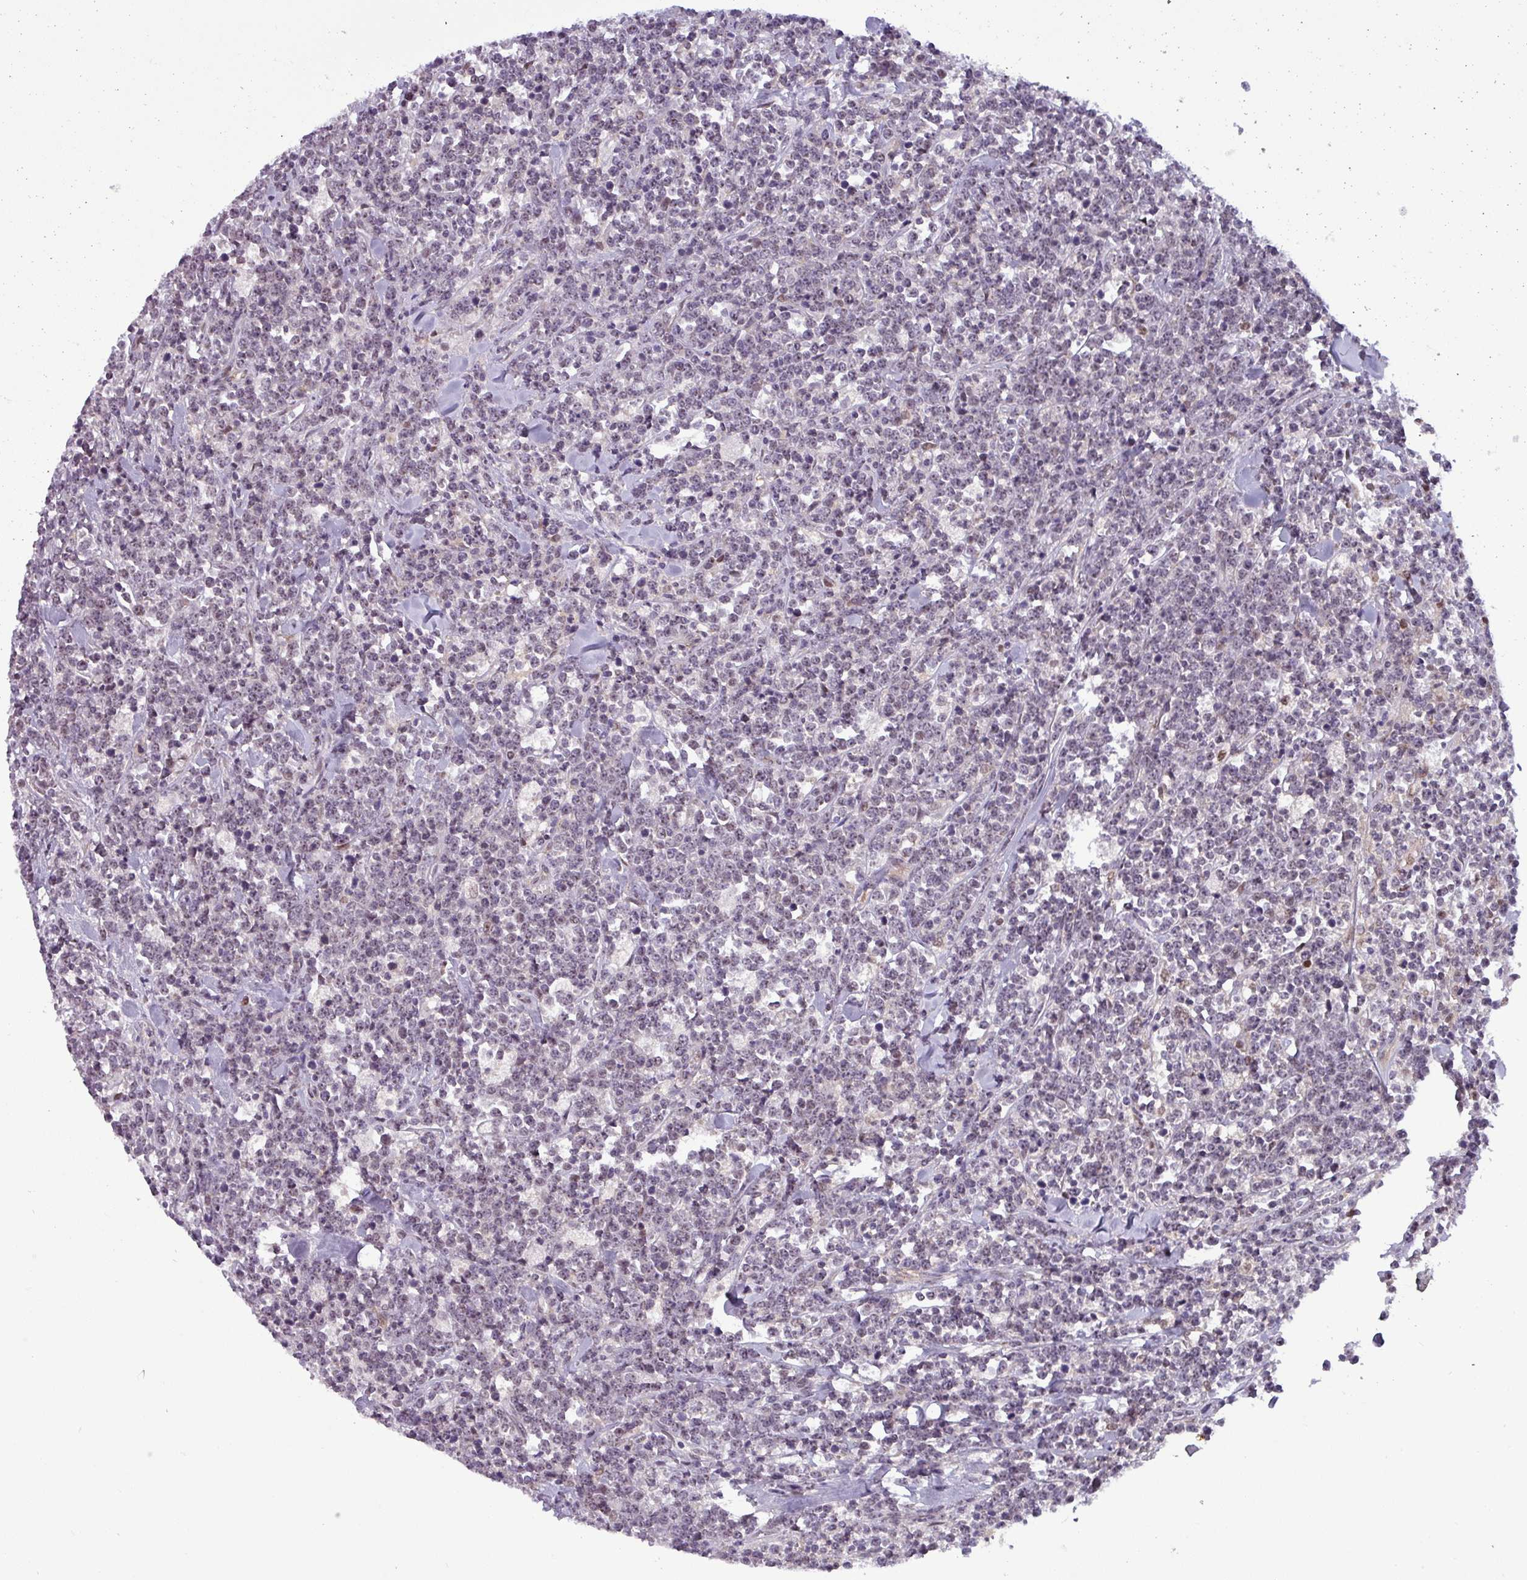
{"staining": {"intensity": "weak", "quantity": "25%-75%", "location": "nuclear"}, "tissue": "lymphoma", "cell_type": "Tumor cells", "image_type": "cancer", "snomed": [{"axis": "morphology", "description": "Malignant lymphoma, non-Hodgkin's type, High grade"}, {"axis": "topography", "description": "Small intestine"}, {"axis": "topography", "description": "Colon"}], "caption": "IHC photomicrograph of neoplastic tissue: lymphoma stained using immunohistochemistry reveals low levels of weak protein expression localized specifically in the nuclear of tumor cells, appearing as a nuclear brown color.", "gene": "NPFFR1", "patient": {"sex": "male", "age": 8}}